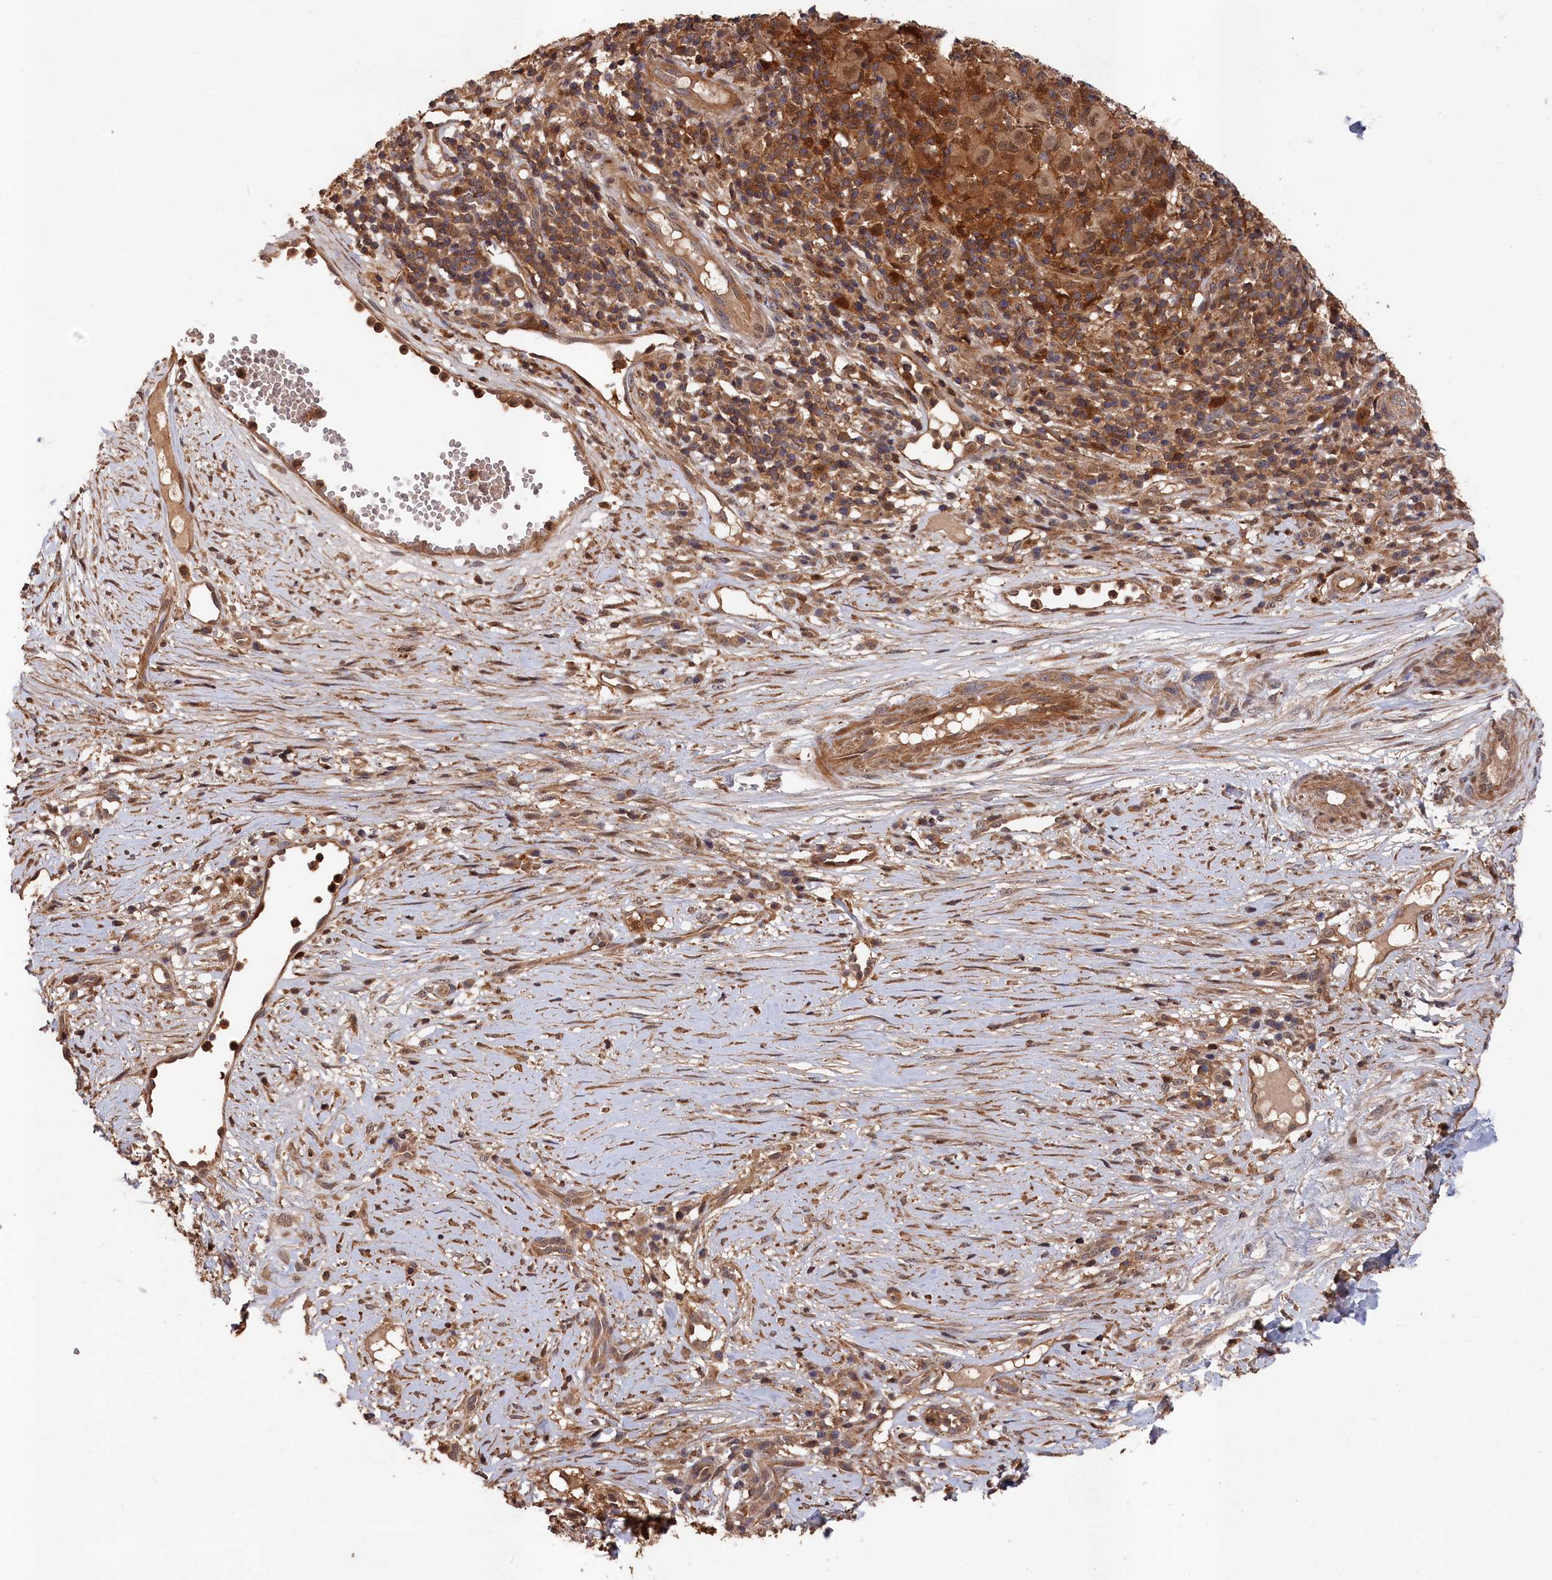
{"staining": {"intensity": "moderate", "quantity": ">75%", "location": "cytoplasmic/membranous,nuclear"}, "tissue": "melanoma", "cell_type": "Tumor cells", "image_type": "cancer", "snomed": [{"axis": "morphology", "description": "Malignant melanoma, NOS"}, {"axis": "topography", "description": "Skin"}], "caption": "Immunohistochemical staining of melanoma shows medium levels of moderate cytoplasmic/membranous and nuclear protein expression in approximately >75% of tumor cells. Immunohistochemistry (ihc) stains the protein of interest in brown and the nuclei are stained blue.", "gene": "RMI2", "patient": {"sex": "male", "age": 73}}